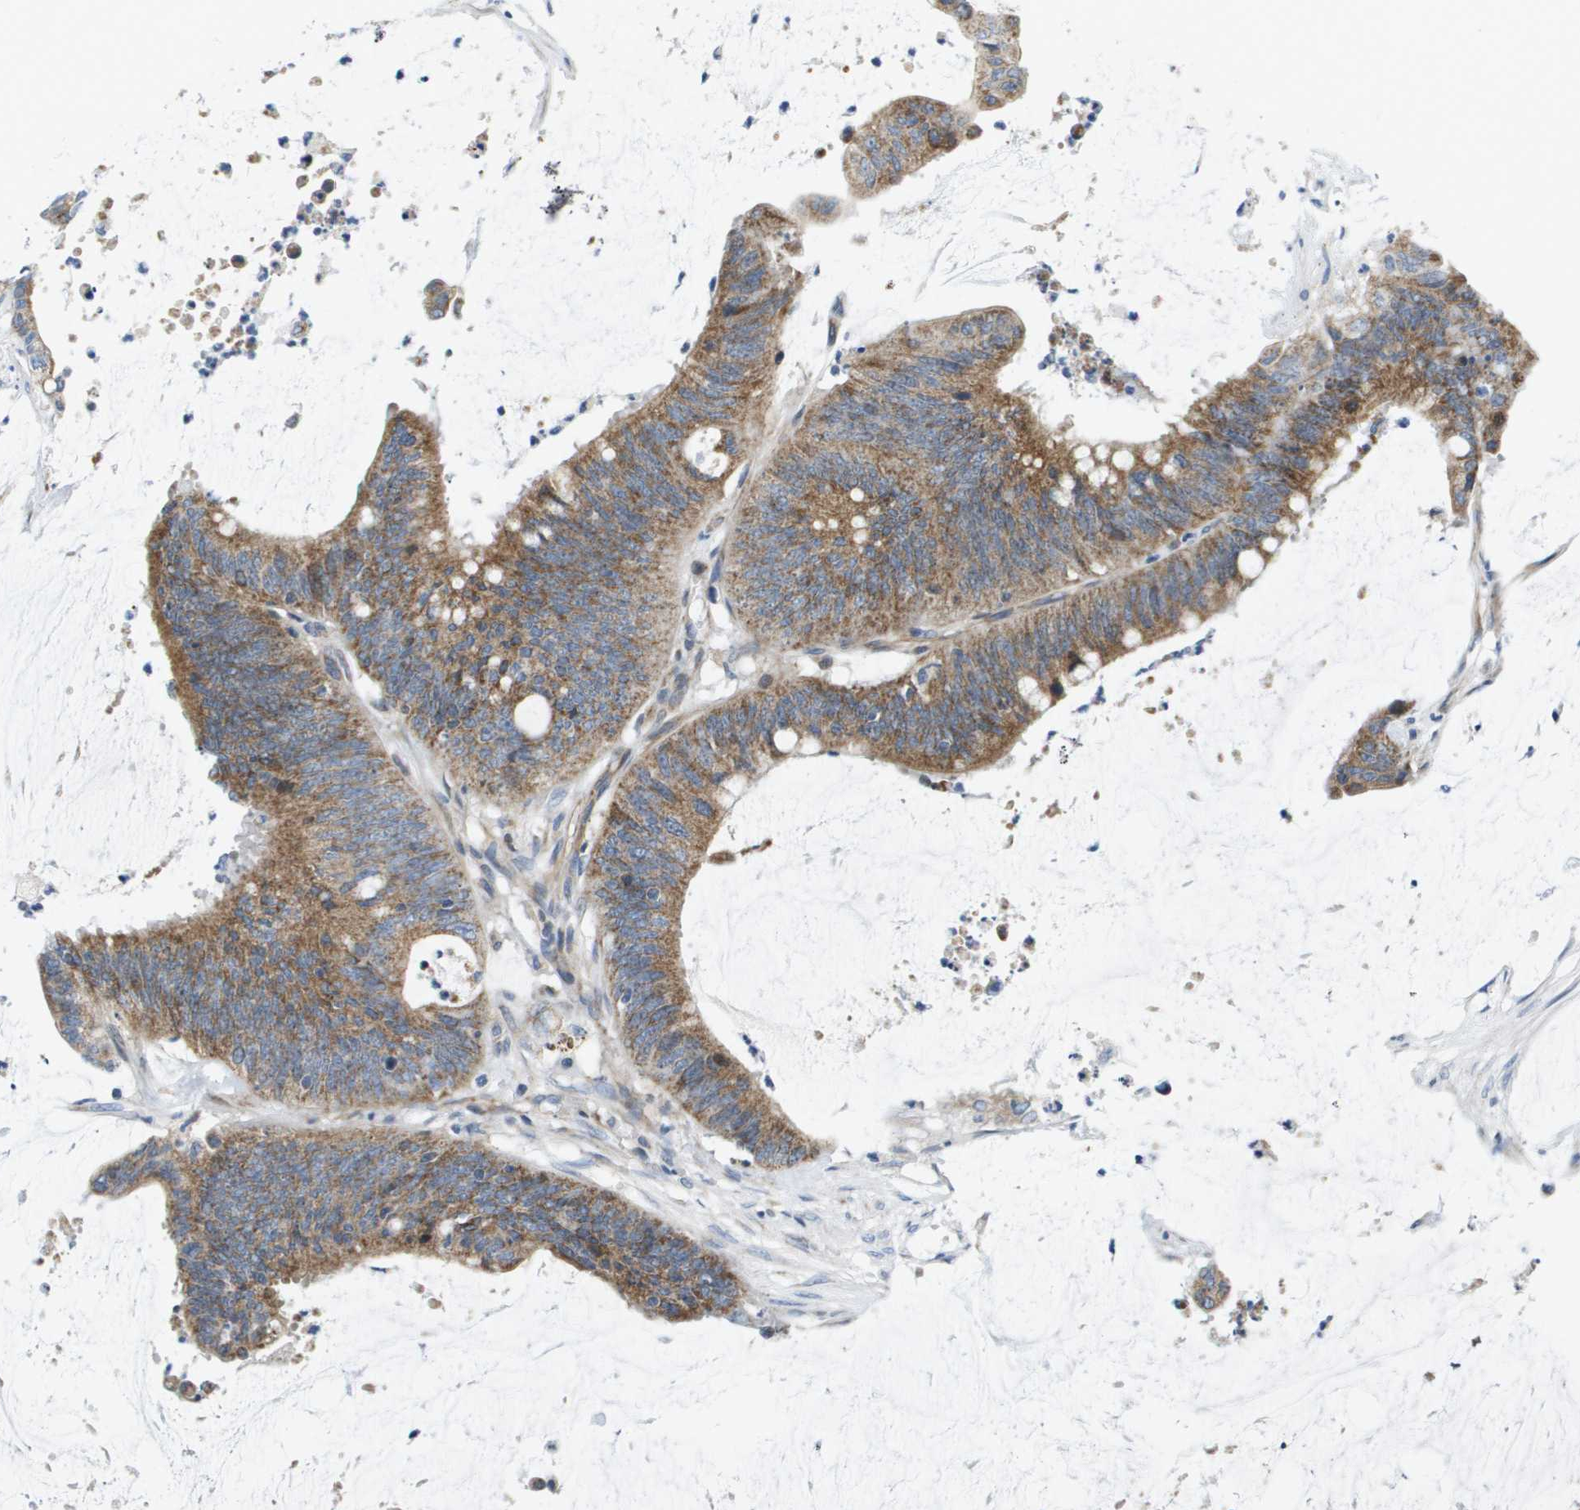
{"staining": {"intensity": "moderate", "quantity": ">75%", "location": "cytoplasmic/membranous"}, "tissue": "colorectal cancer", "cell_type": "Tumor cells", "image_type": "cancer", "snomed": [{"axis": "morphology", "description": "Adenocarcinoma, NOS"}, {"axis": "topography", "description": "Rectum"}], "caption": "The micrograph demonstrates a brown stain indicating the presence of a protein in the cytoplasmic/membranous of tumor cells in colorectal adenocarcinoma. (DAB IHC with brightfield microscopy, high magnification).", "gene": "KRT23", "patient": {"sex": "female", "age": 66}}